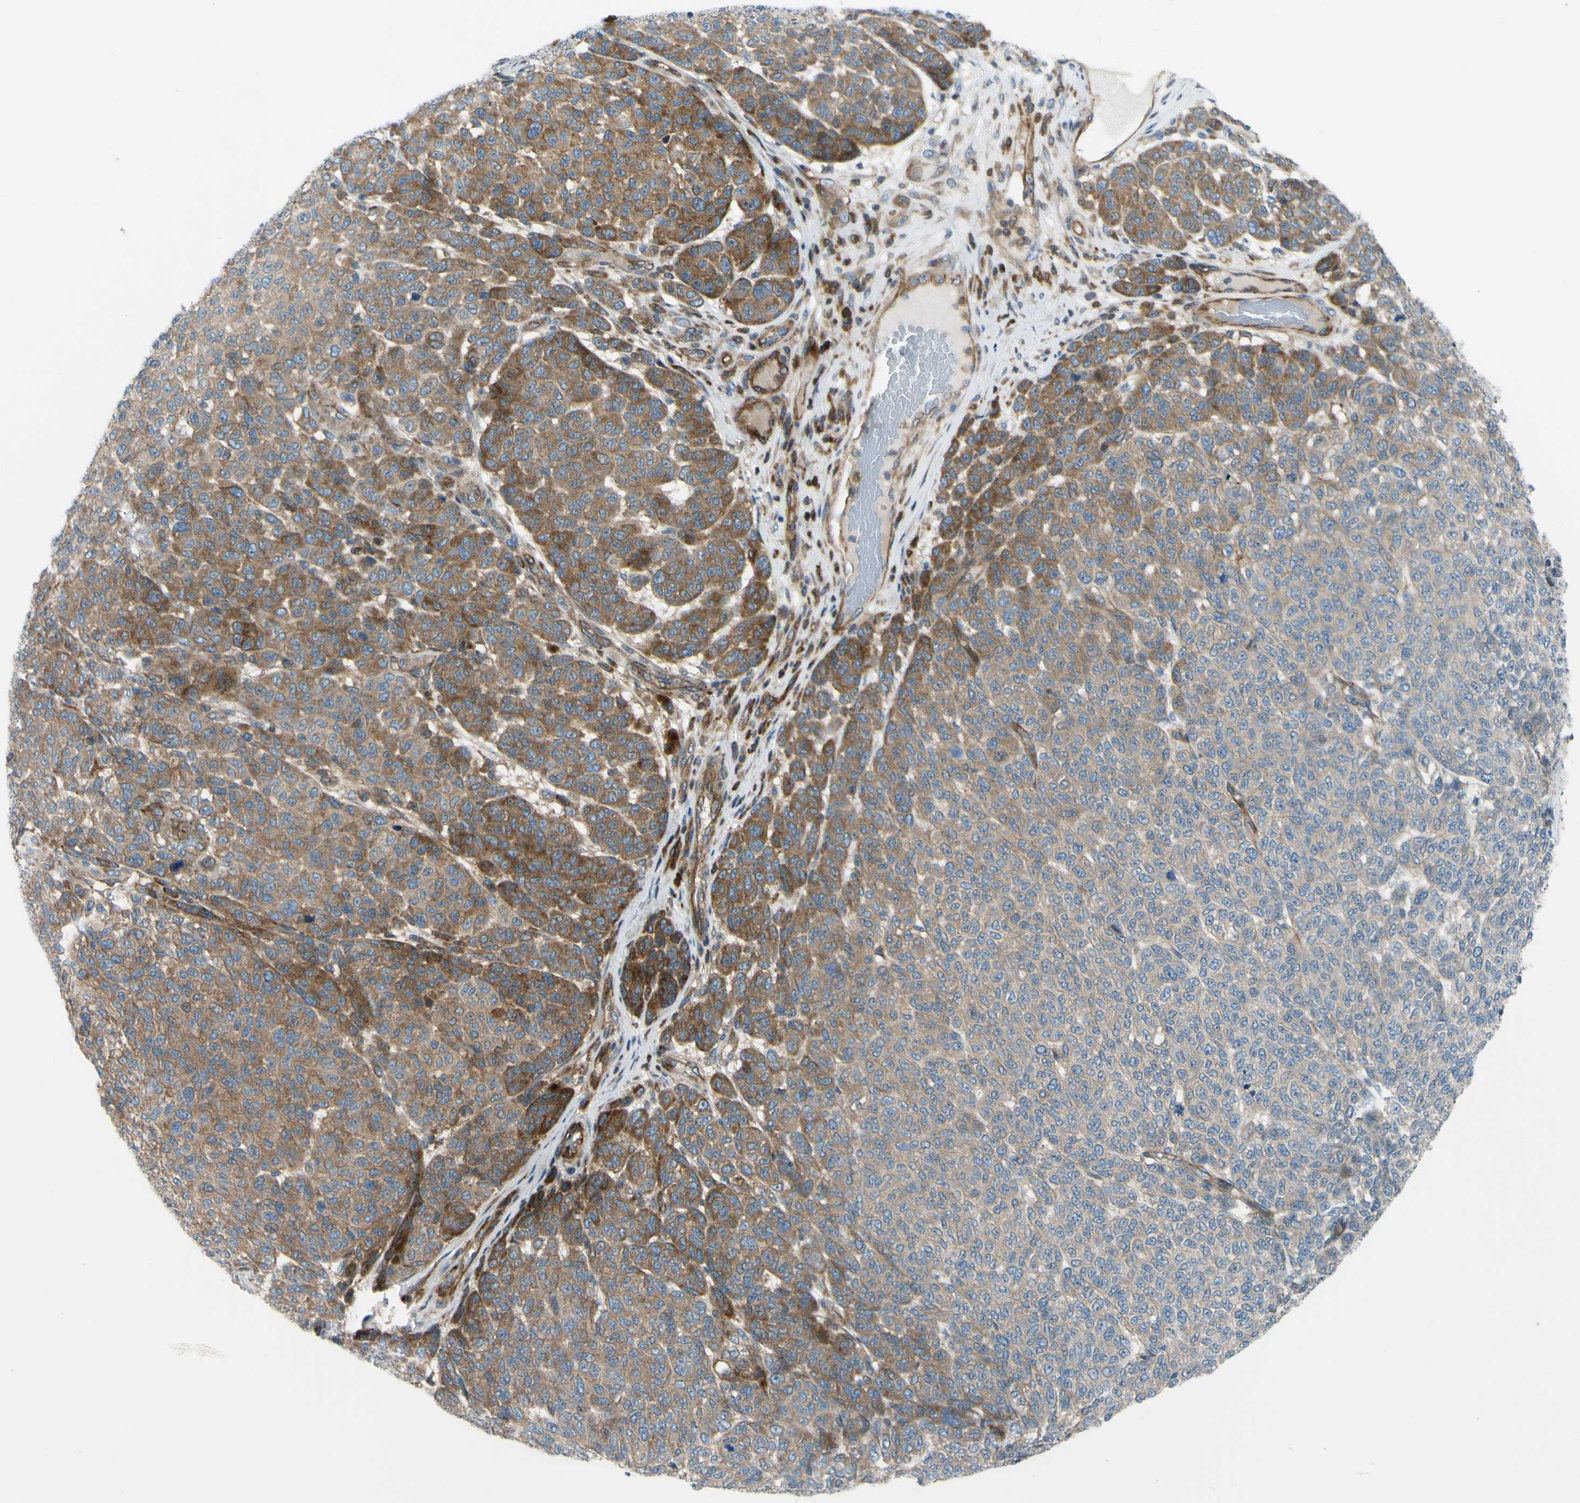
{"staining": {"intensity": "moderate", "quantity": "25%-75%", "location": "cytoplasmic/membranous"}, "tissue": "melanoma", "cell_type": "Tumor cells", "image_type": "cancer", "snomed": [{"axis": "morphology", "description": "Malignant melanoma, NOS"}, {"axis": "topography", "description": "Skin"}], "caption": "The immunohistochemical stain shows moderate cytoplasmic/membranous positivity in tumor cells of malignant melanoma tissue. Using DAB (3,3'-diaminobenzidine) (brown) and hematoxylin (blue) stains, captured at high magnification using brightfield microscopy.", "gene": "PAK2", "patient": {"sex": "male", "age": 59}}